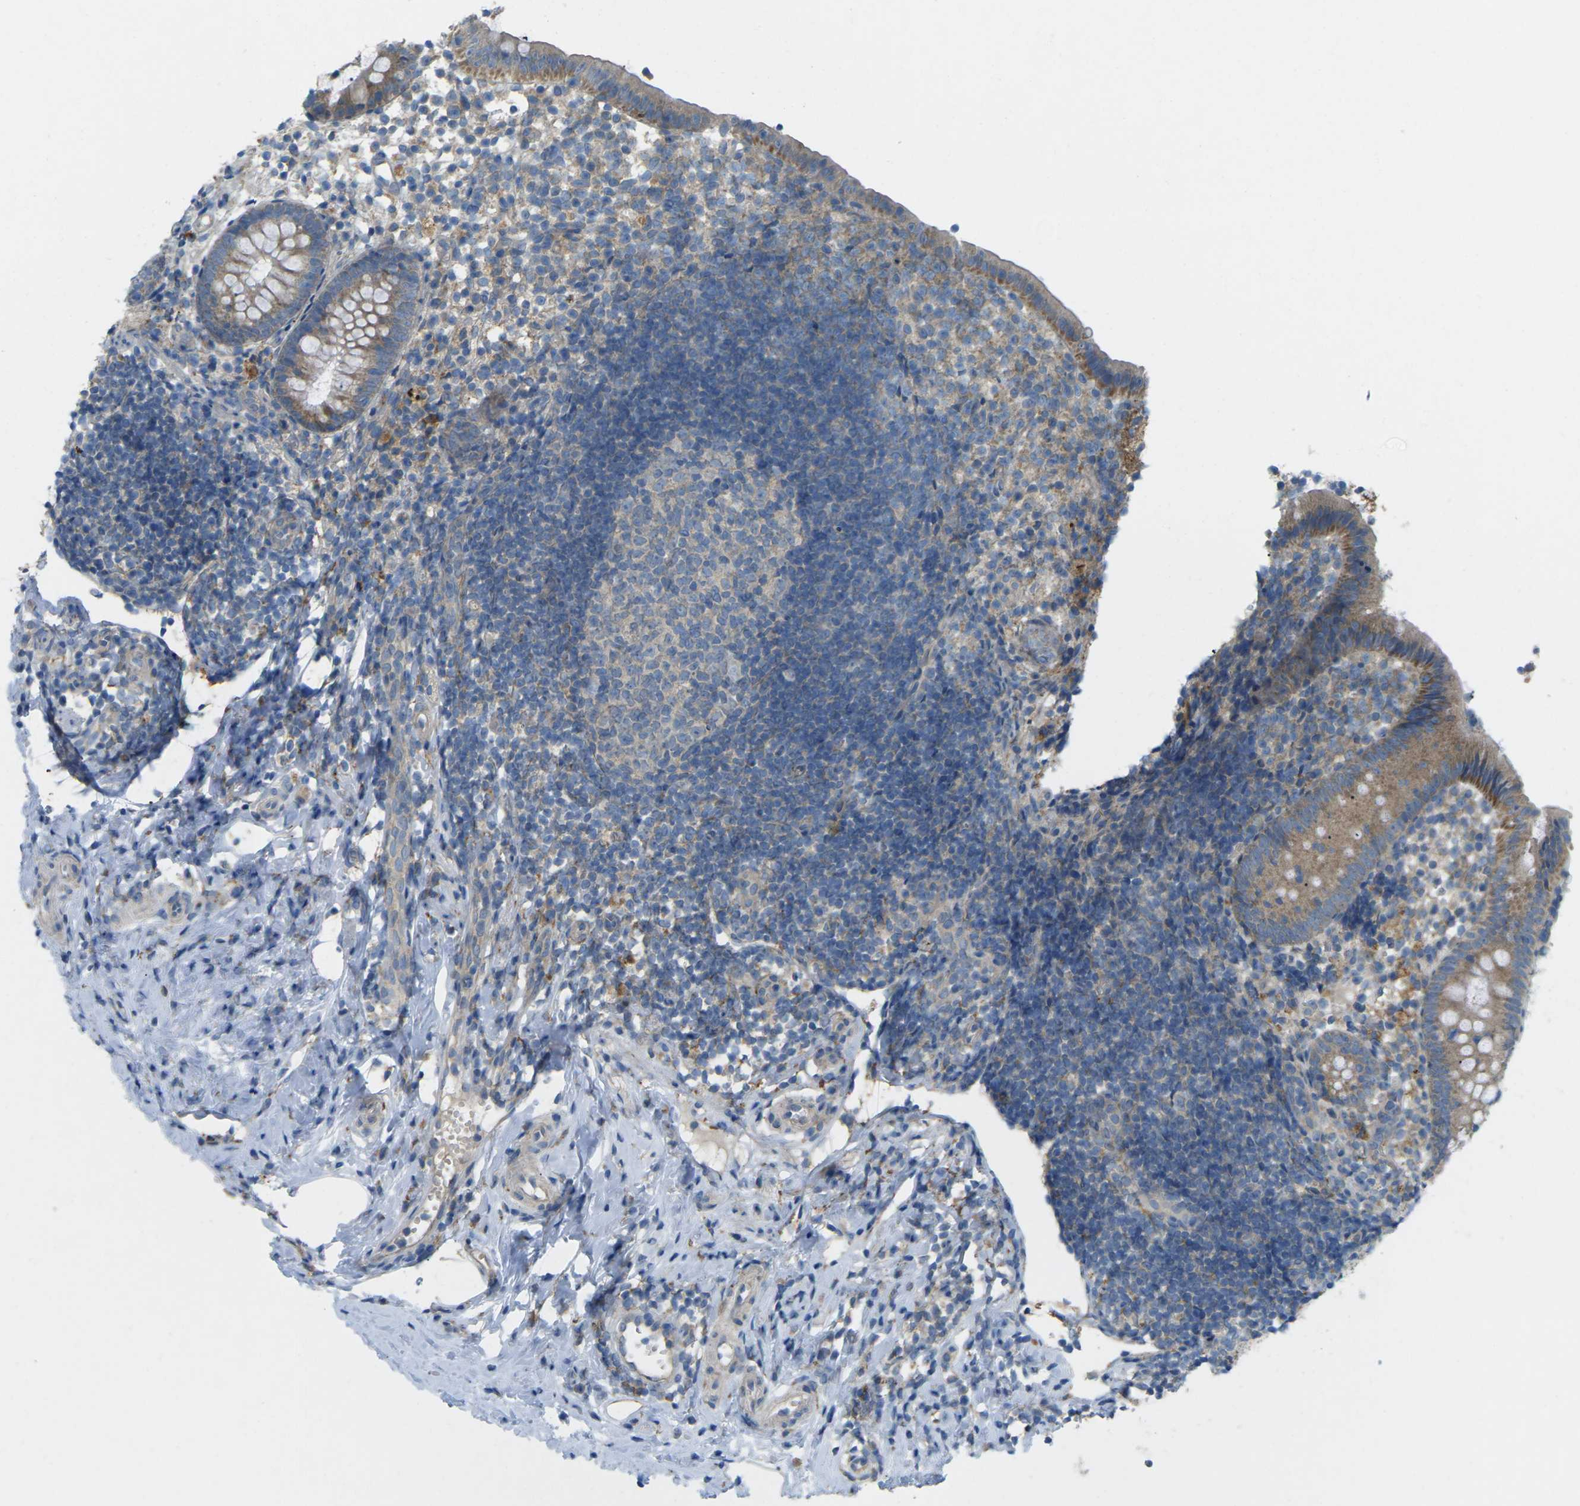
{"staining": {"intensity": "moderate", "quantity": ">75%", "location": "cytoplasmic/membranous"}, "tissue": "appendix", "cell_type": "Glandular cells", "image_type": "normal", "snomed": [{"axis": "morphology", "description": "Normal tissue, NOS"}, {"axis": "topography", "description": "Appendix"}], "caption": "Glandular cells exhibit medium levels of moderate cytoplasmic/membranous staining in about >75% of cells in unremarkable appendix. The staining was performed using DAB (3,3'-diaminobenzidine), with brown indicating positive protein expression. Nuclei are stained blue with hematoxylin.", "gene": "MYLK4", "patient": {"sex": "female", "age": 20}}